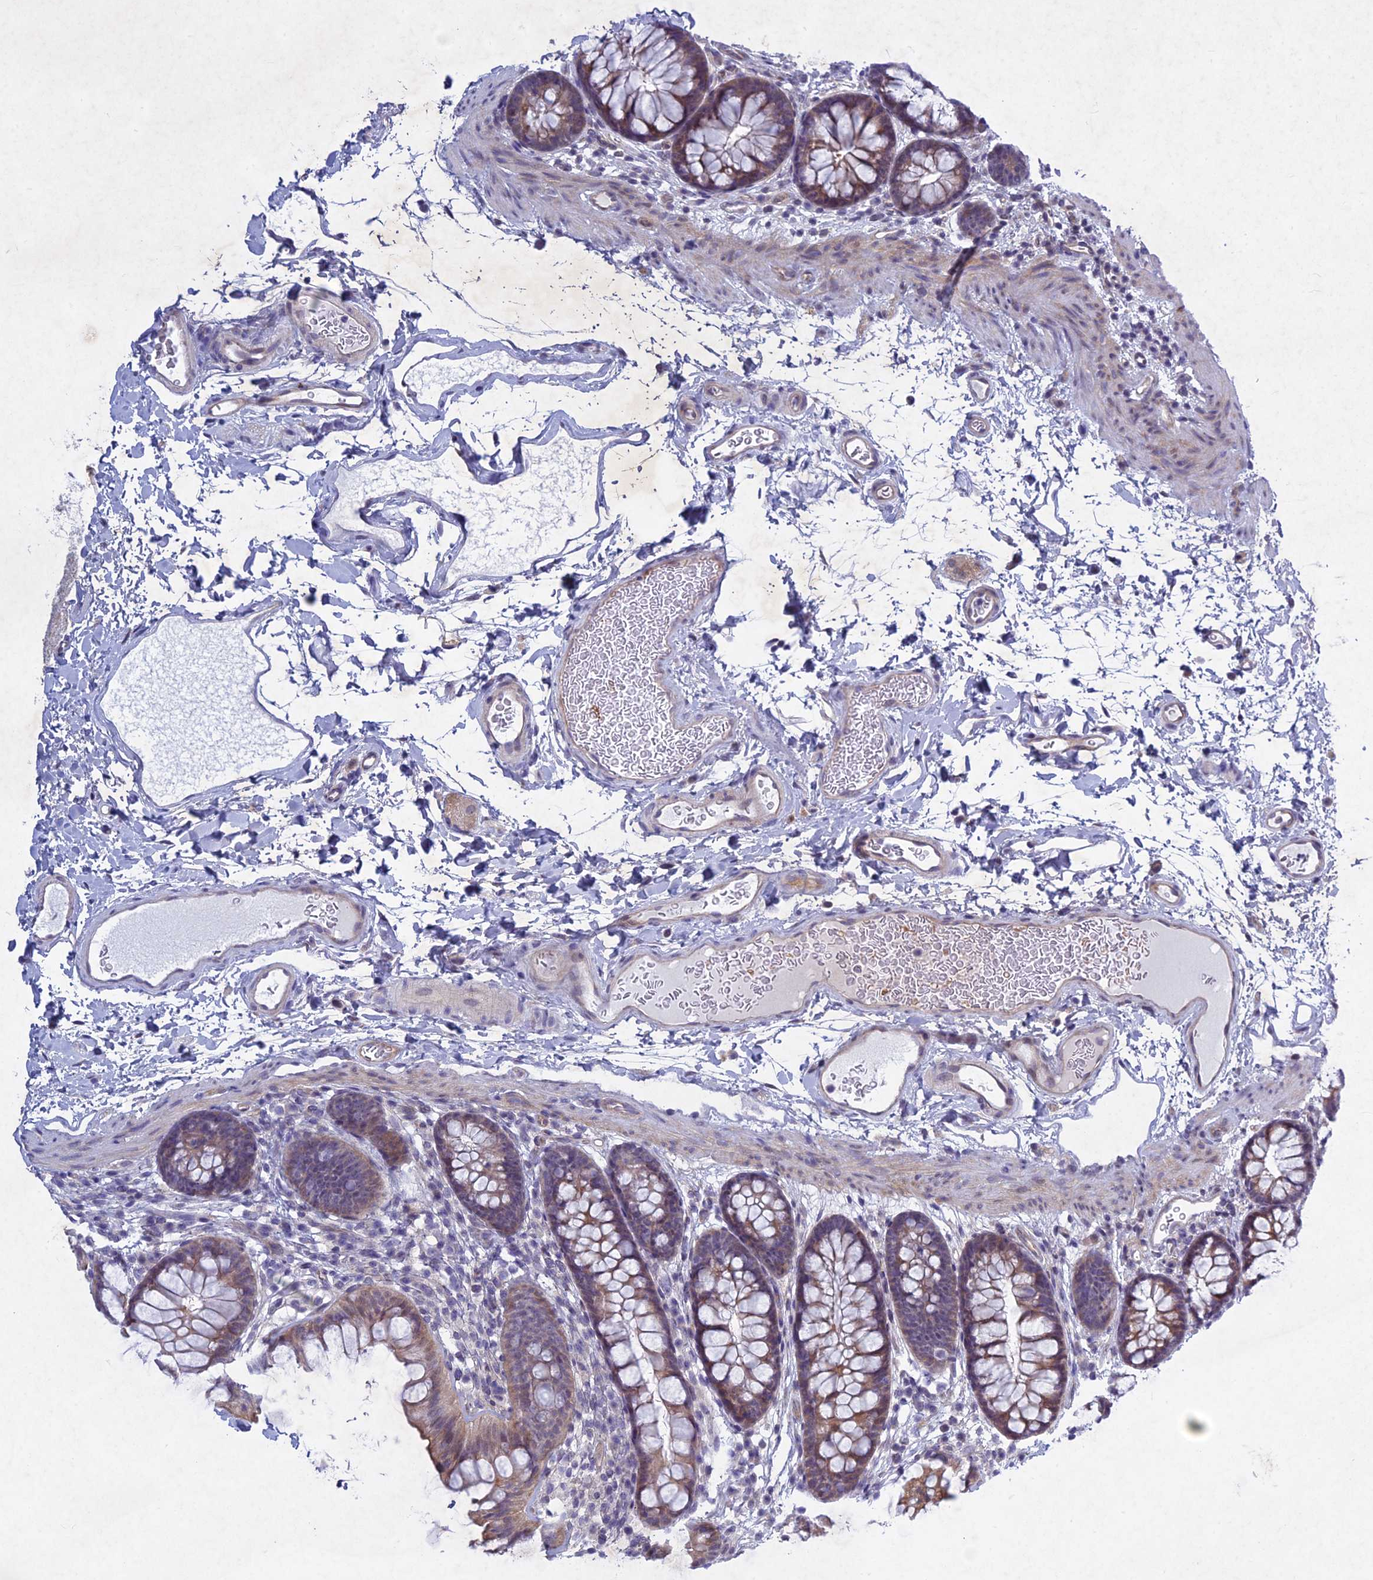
{"staining": {"intensity": "weak", "quantity": ">75%", "location": "cytoplasmic/membranous"}, "tissue": "colon", "cell_type": "Endothelial cells", "image_type": "normal", "snomed": [{"axis": "morphology", "description": "Normal tissue, NOS"}, {"axis": "topography", "description": "Colon"}], "caption": "This photomicrograph demonstrates benign colon stained with immunohistochemistry to label a protein in brown. The cytoplasmic/membranous of endothelial cells show weak positivity for the protein. Nuclei are counter-stained blue.", "gene": "PTHLH", "patient": {"sex": "female", "age": 62}}